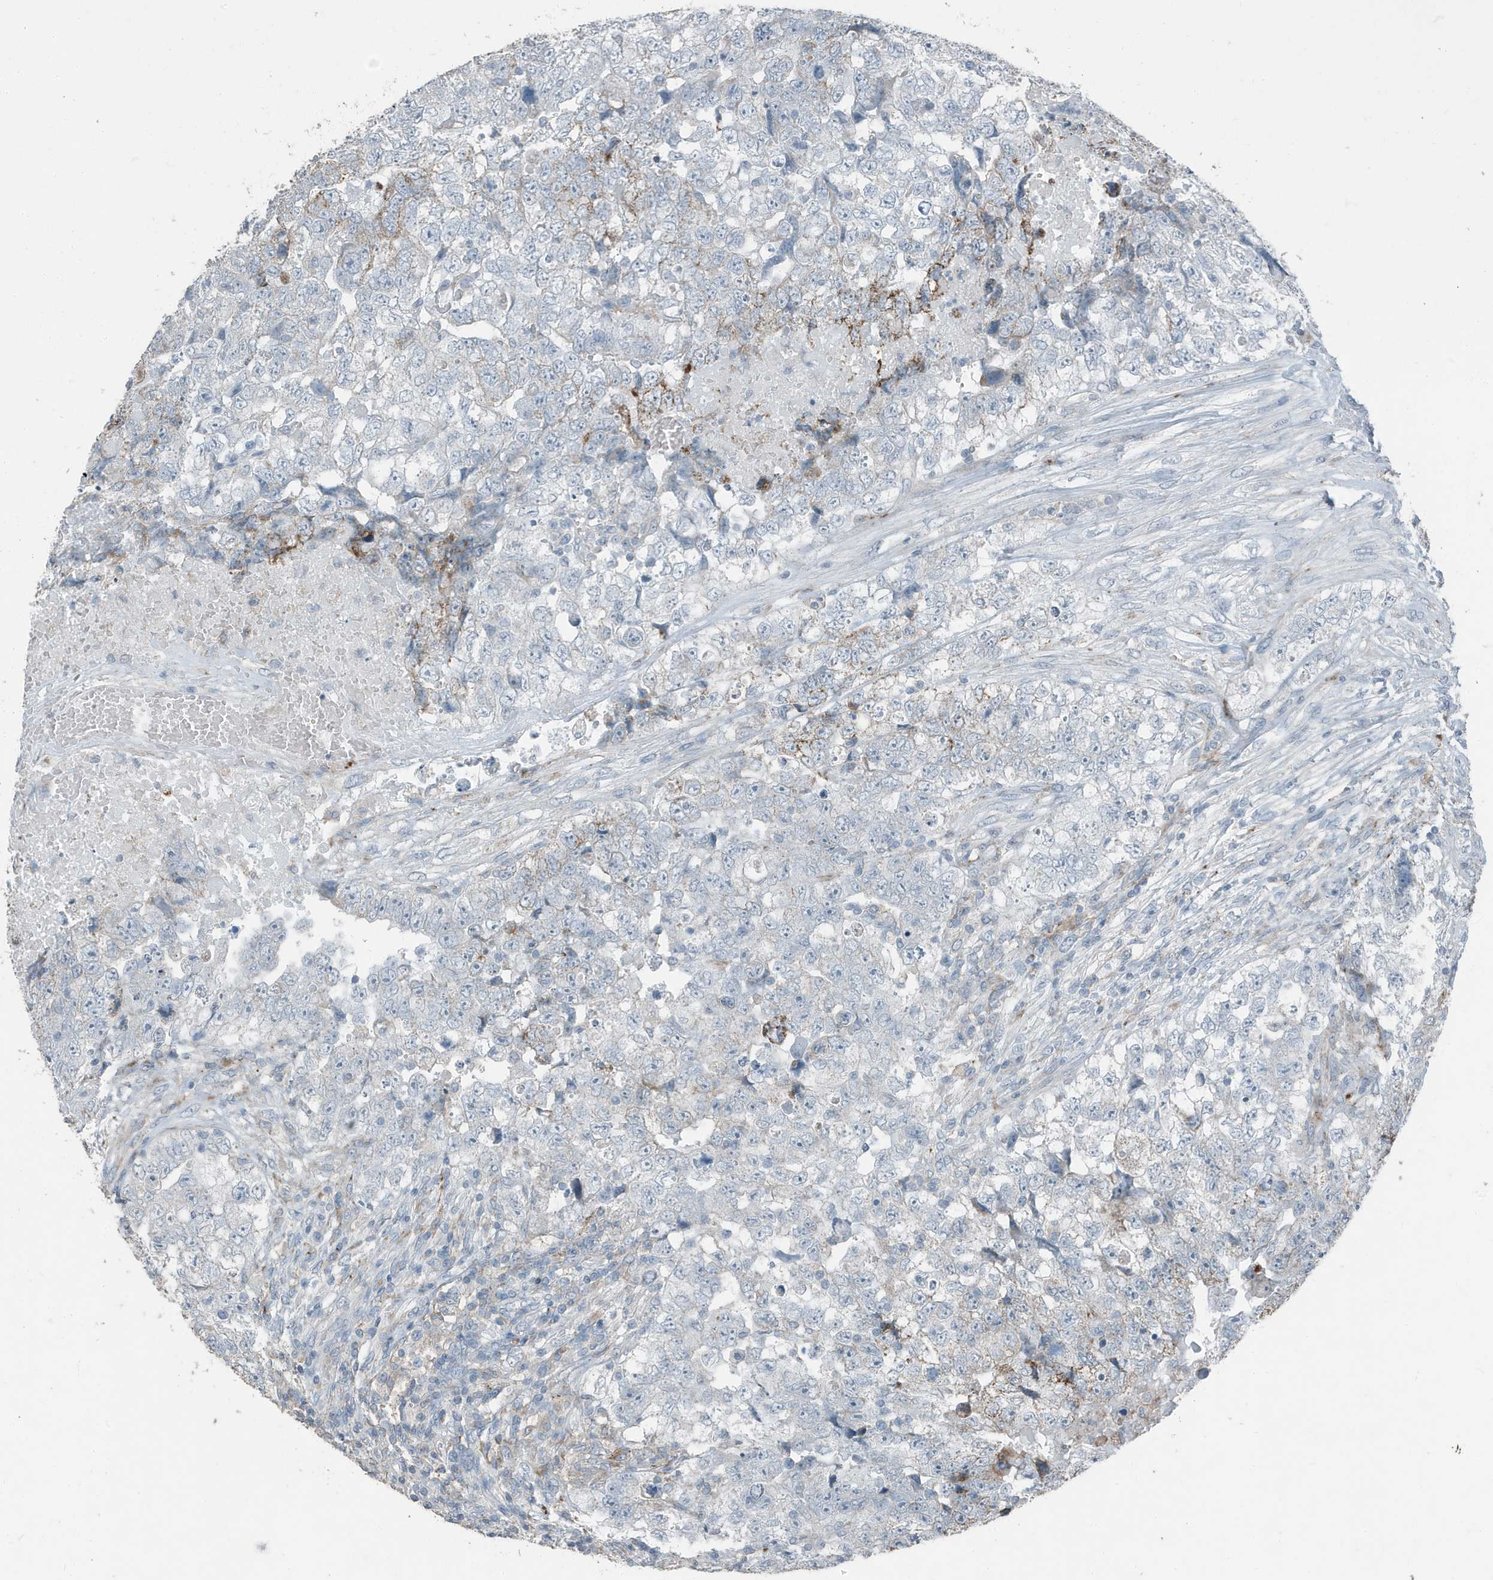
{"staining": {"intensity": "moderate", "quantity": "<25%", "location": "cytoplasmic/membranous"}, "tissue": "testis cancer", "cell_type": "Tumor cells", "image_type": "cancer", "snomed": [{"axis": "morphology", "description": "Carcinoma, Embryonal, NOS"}, {"axis": "topography", "description": "Testis"}], "caption": "Protein analysis of testis cancer (embryonal carcinoma) tissue demonstrates moderate cytoplasmic/membranous staining in approximately <25% of tumor cells.", "gene": "FAM162A", "patient": {"sex": "male", "age": 37}}